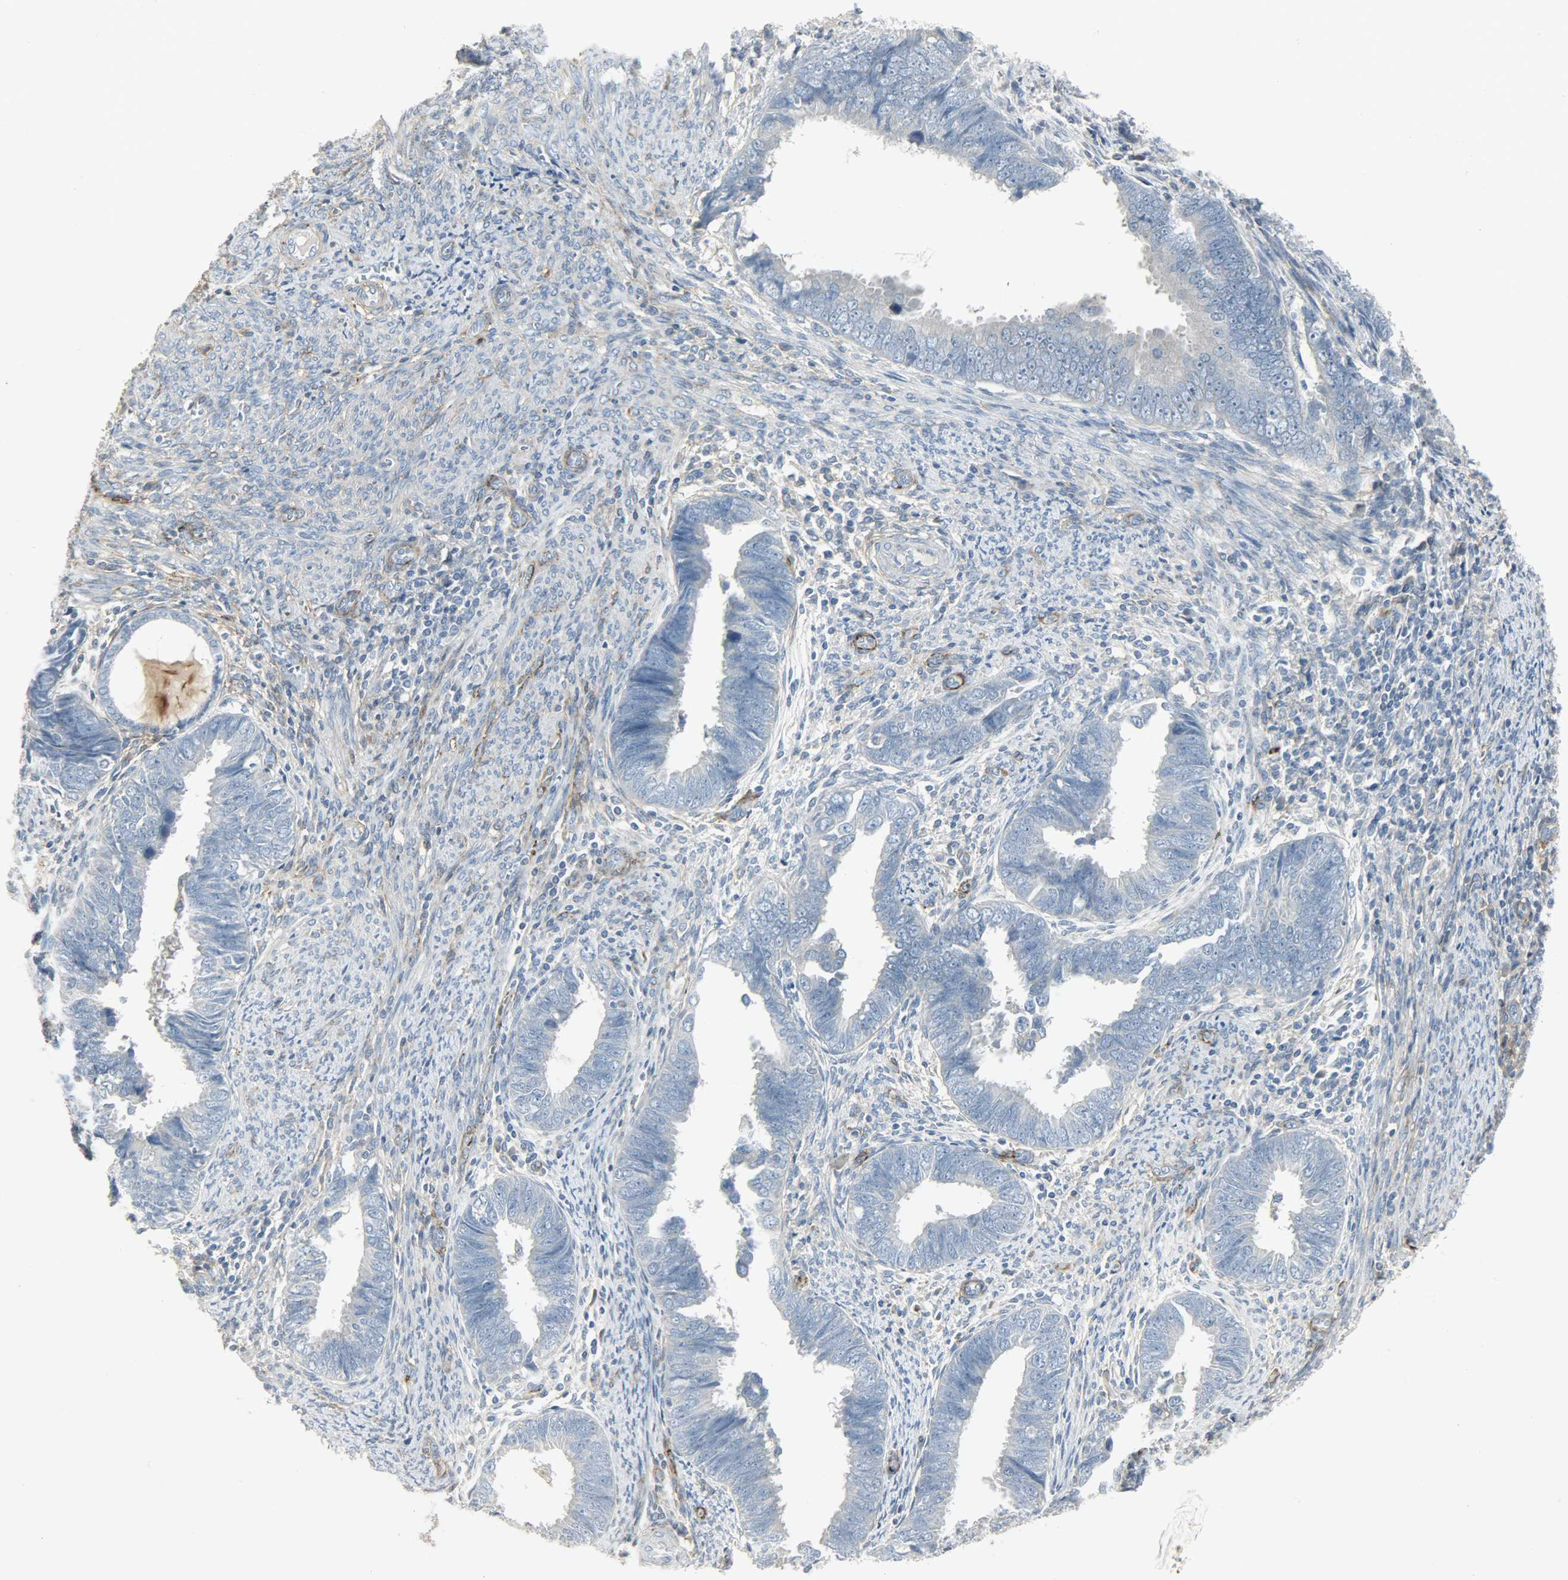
{"staining": {"intensity": "negative", "quantity": "none", "location": "none"}, "tissue": "endometrial cancer", "cell_type": "Tumor cells", "image_type": "cancer", "snomed": [{"axis": "morphology", "description": "Adenocarcinoma, NOS"}, {"axis": "topography", "description": "Endometrium"}], "caption": "IHC histopathology image of neoplastic tissue: endometrial cancer stained with DAB (3,3'-diaminobenzidine) displays no significant protein expression in tumor cells. (DAB (3,3'-diaminobenzidine) immunohistochemistry (IHC), high magnification).", "gene": "ENPEP", "patient": {"sex": "female", "age": 75}}